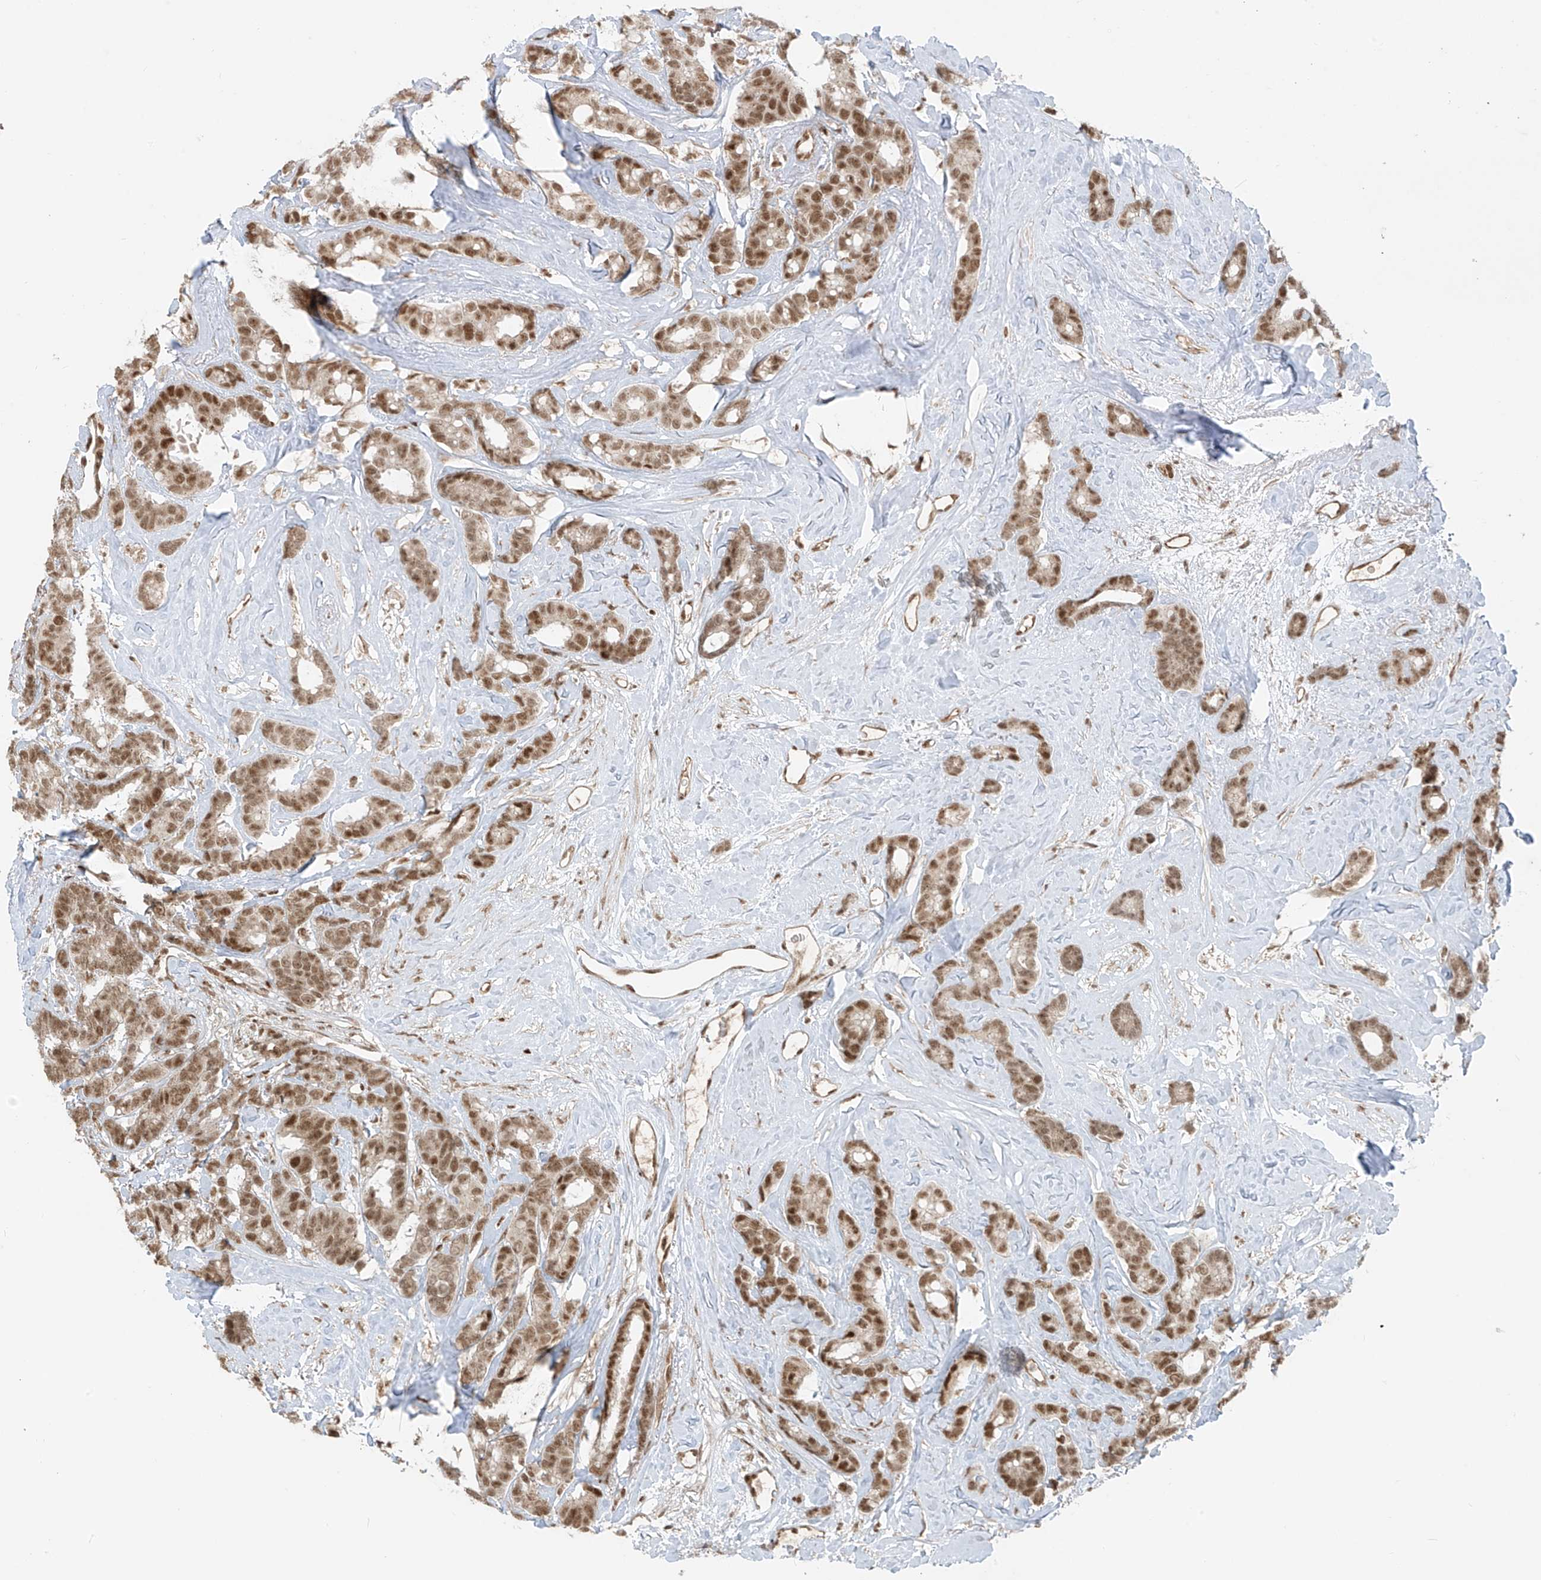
{"staining": {"intensity": "moderate", "quantity": ">75%", "location": "nuclear"}, "tissue": "breast cancer", "cell_type": "Tumor cells", "image_type": "cancer", "snomed": [{"axis": "morphology", "description": "Duct carcinoma"}, {"axis": "topography", "description": "Breast"}], "caption": "An image showing moderate nuclear positivity in about >75% of tumor cells in breast cancer, as visualized by brown immunohistochemical staining.", "gene": "ARHGEF3", "patient": {"sex": "female", "age": 87}}